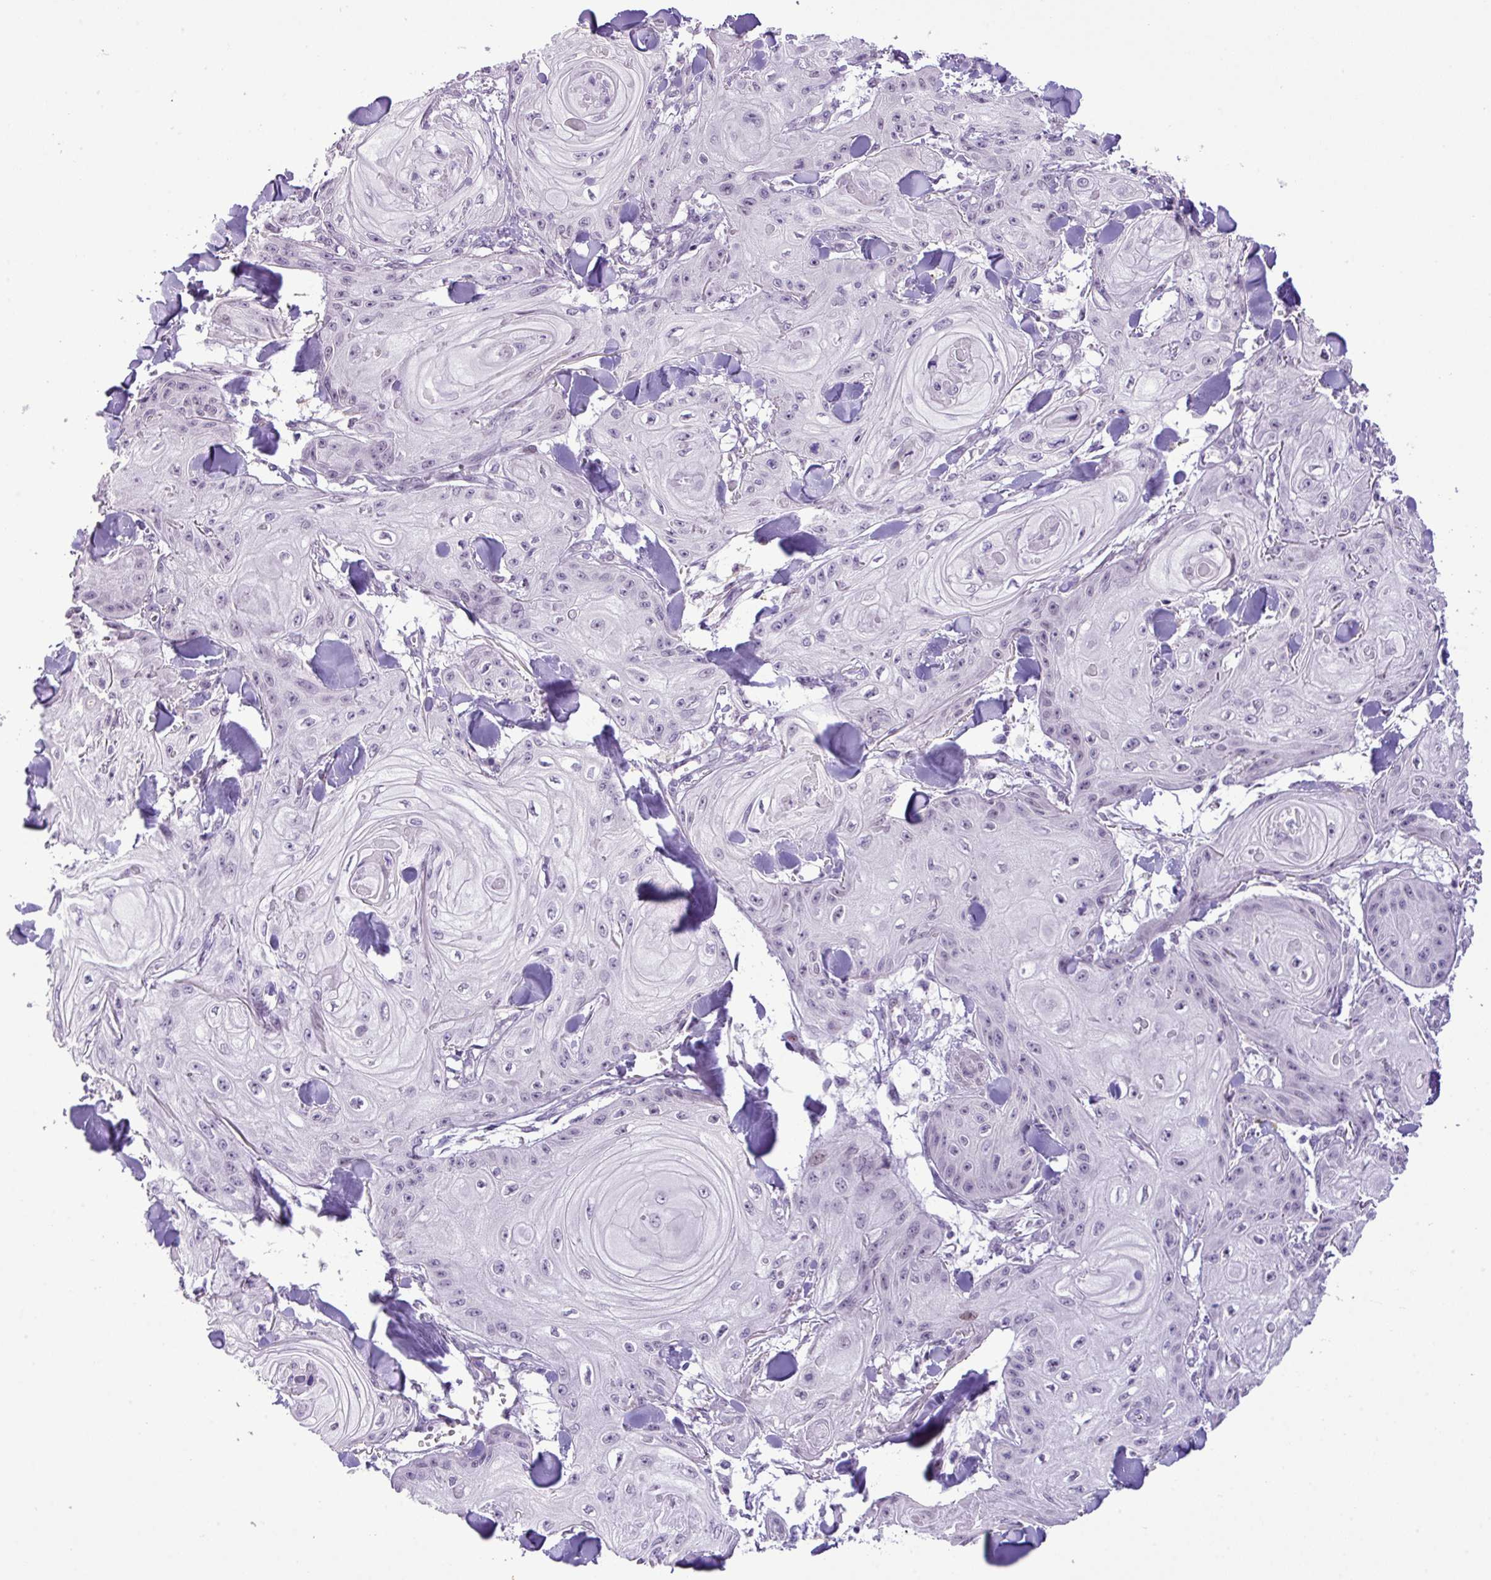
{"staining": {"intensity": "negative", "quantity": "none", "location": "none"}, "tissue": "skin cancer", "cell_type": "Tumor cells", "image_type": "cancer", "snomed": [{"axis": "morphology", "description": "Squamous cell carcinoma, NOS"}, {"axis": "topography", "description": "Skin"}], "caption": "A high-resolution histopathology image shows immunohistochemistry (IHC) staining of skin squamous cell carcinoma, which reveals no significant expression in tumor cells. The staining was performed using DAB (3,3'-diaminobenzidine) to visualize the protein expression in brown, while the nuclei were stained in blue with hematoxylin (Magnification: 20x).", "gene": "YLPM1", "patient": {"sex": "male", "age": 74}}